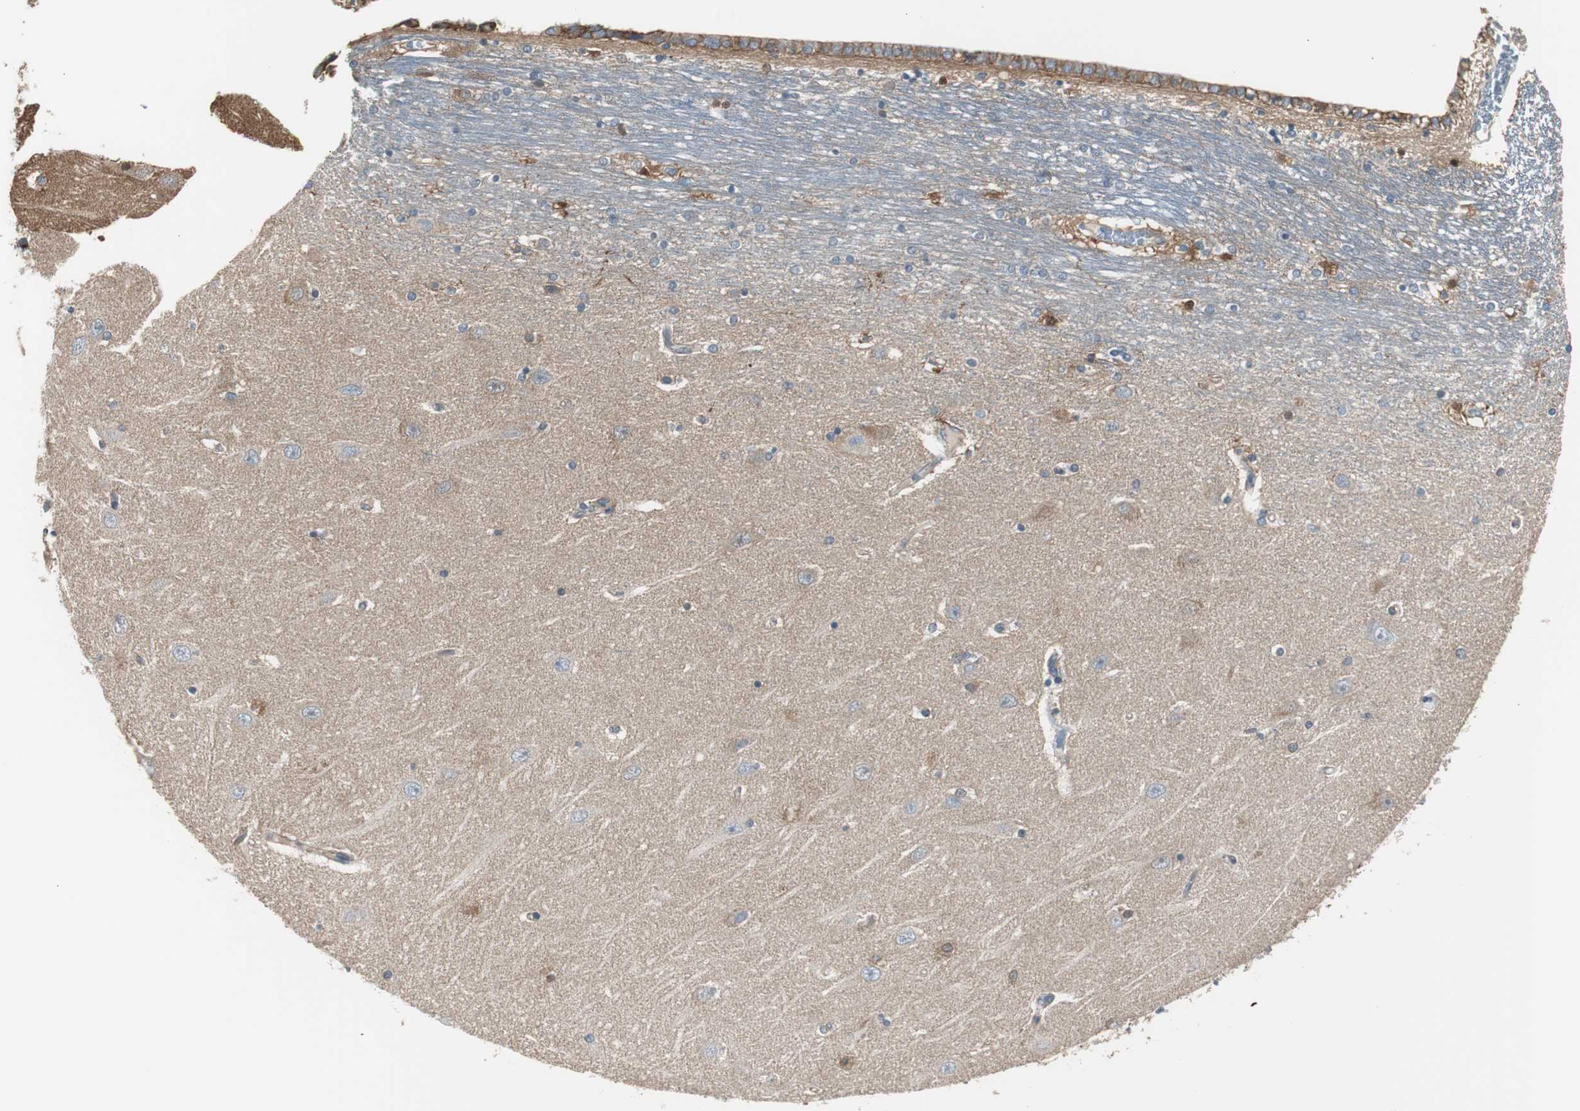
{"staining": {"intensity": "strong", "quantity": ">75%", "location": "cytoplasmic/membranous,nuclear"}, "tissue": "hippocampus", "cell_type": "Glial cells", "image_type": "normal", "snomed": [{"axis": "morphology", "description": "Normal tissue, NOS"}, {"axis": "topography", "description": "Hippocampus"}], "caption": "IHC (DAB) staining of benign human hippocampus reveals strong cytoplasmic/membranous,nuclear protein positivity in about >75% of glial cells.", "gene": "STXBP4", "patient": {"sex": "female", "age": 54}}